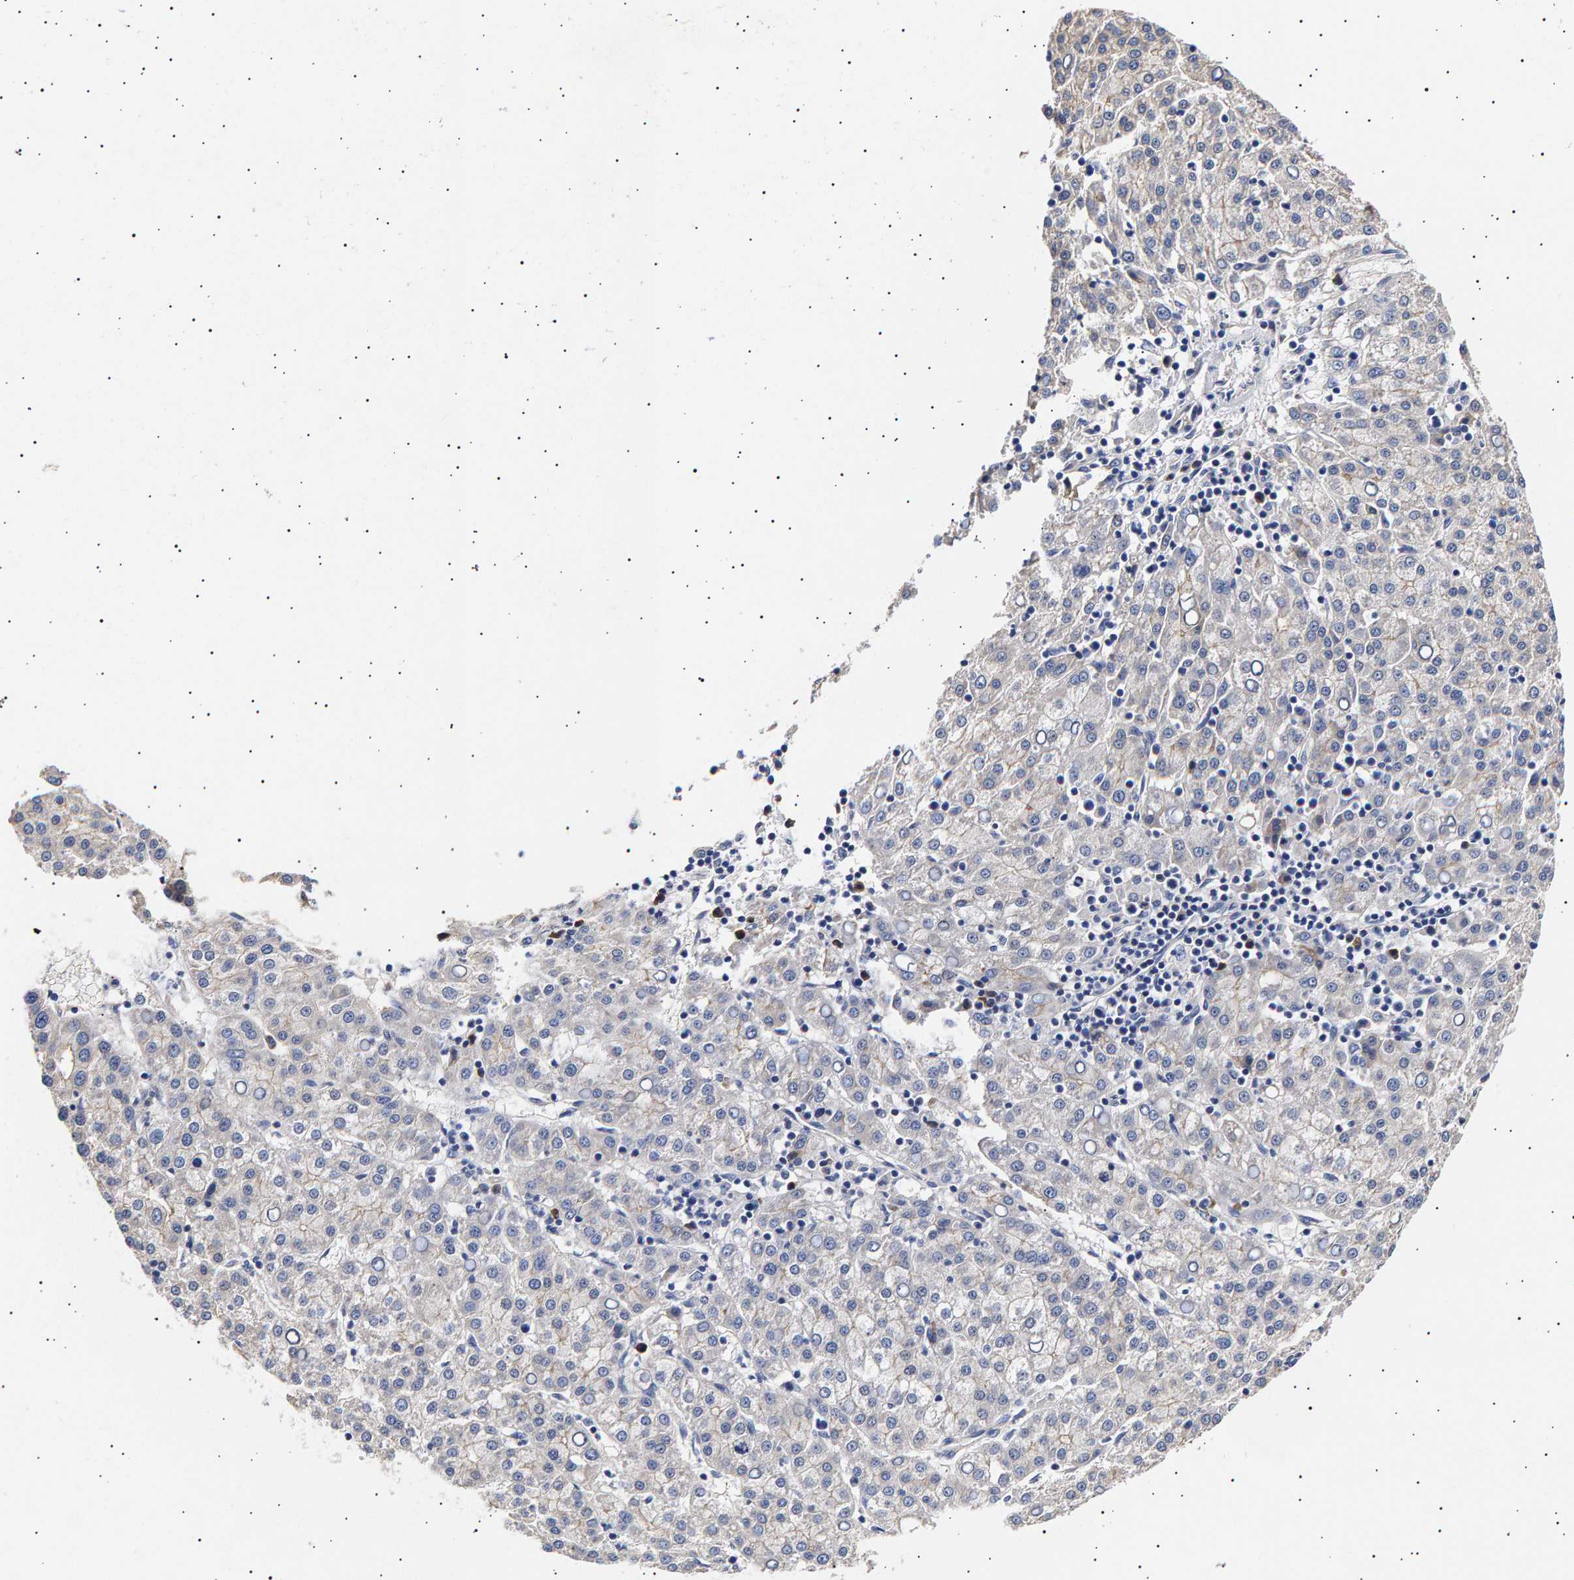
{"staining": {"intensity": "negative", "quantity": "none", "location": "none"}, "tissue": "liver cancer", "cell_type": "Tumor cells", "image_type": "cancer", "snomed": [{"axis": "morphology", "description": "Carcinoma, Hepatocellular, NOS"}, {"axis": "topography", "description": "Liver"}], "caption": "Hepatocellular carcinoma (liver) stained for a protein using immunohistochemistry shows no positivity tumor cells.", "gene": "ANKRD40", "patient": {"sex": "female", "age": 58}}